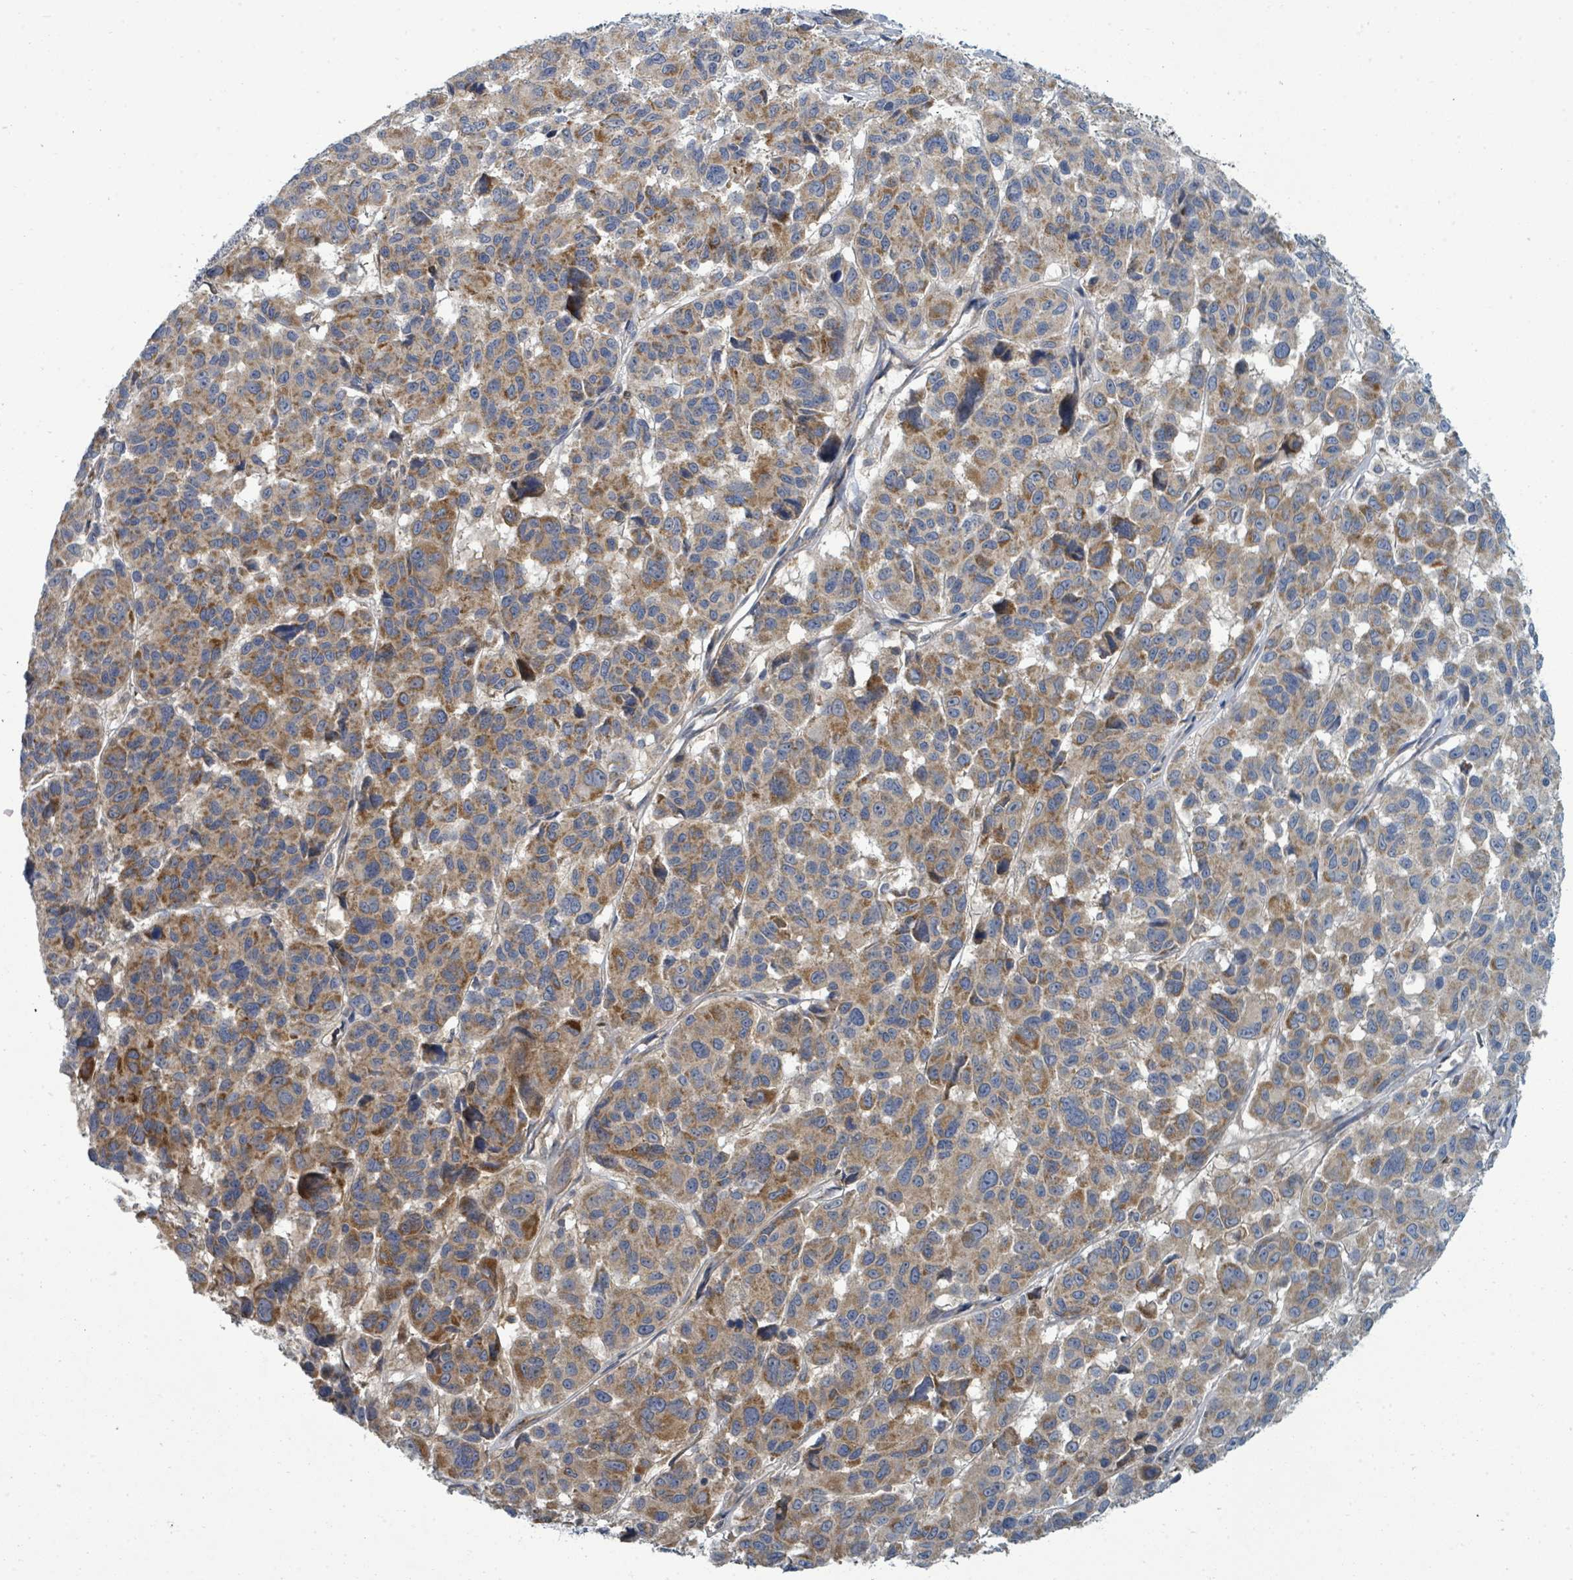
{"staining": {"intensity": "moderate", "quantity": ">75%", "location": "cytoplasmic/membranous"}, "tissue": "melanoma", "cell_type": "Tumor cells", "image_type": "cancer", "snomed": [{"axis": "morphology", "description": "Malignant melanoma, NOS"}, {"axis": "topography", "description": "Skin"}], "caption": "Moderate cytoplasmic/membranous positivity is seen in approximately >75% of tumor cells in melanoma.", "gene": "SLC25A23", "patient": {"sex": "female", "age": 66}}